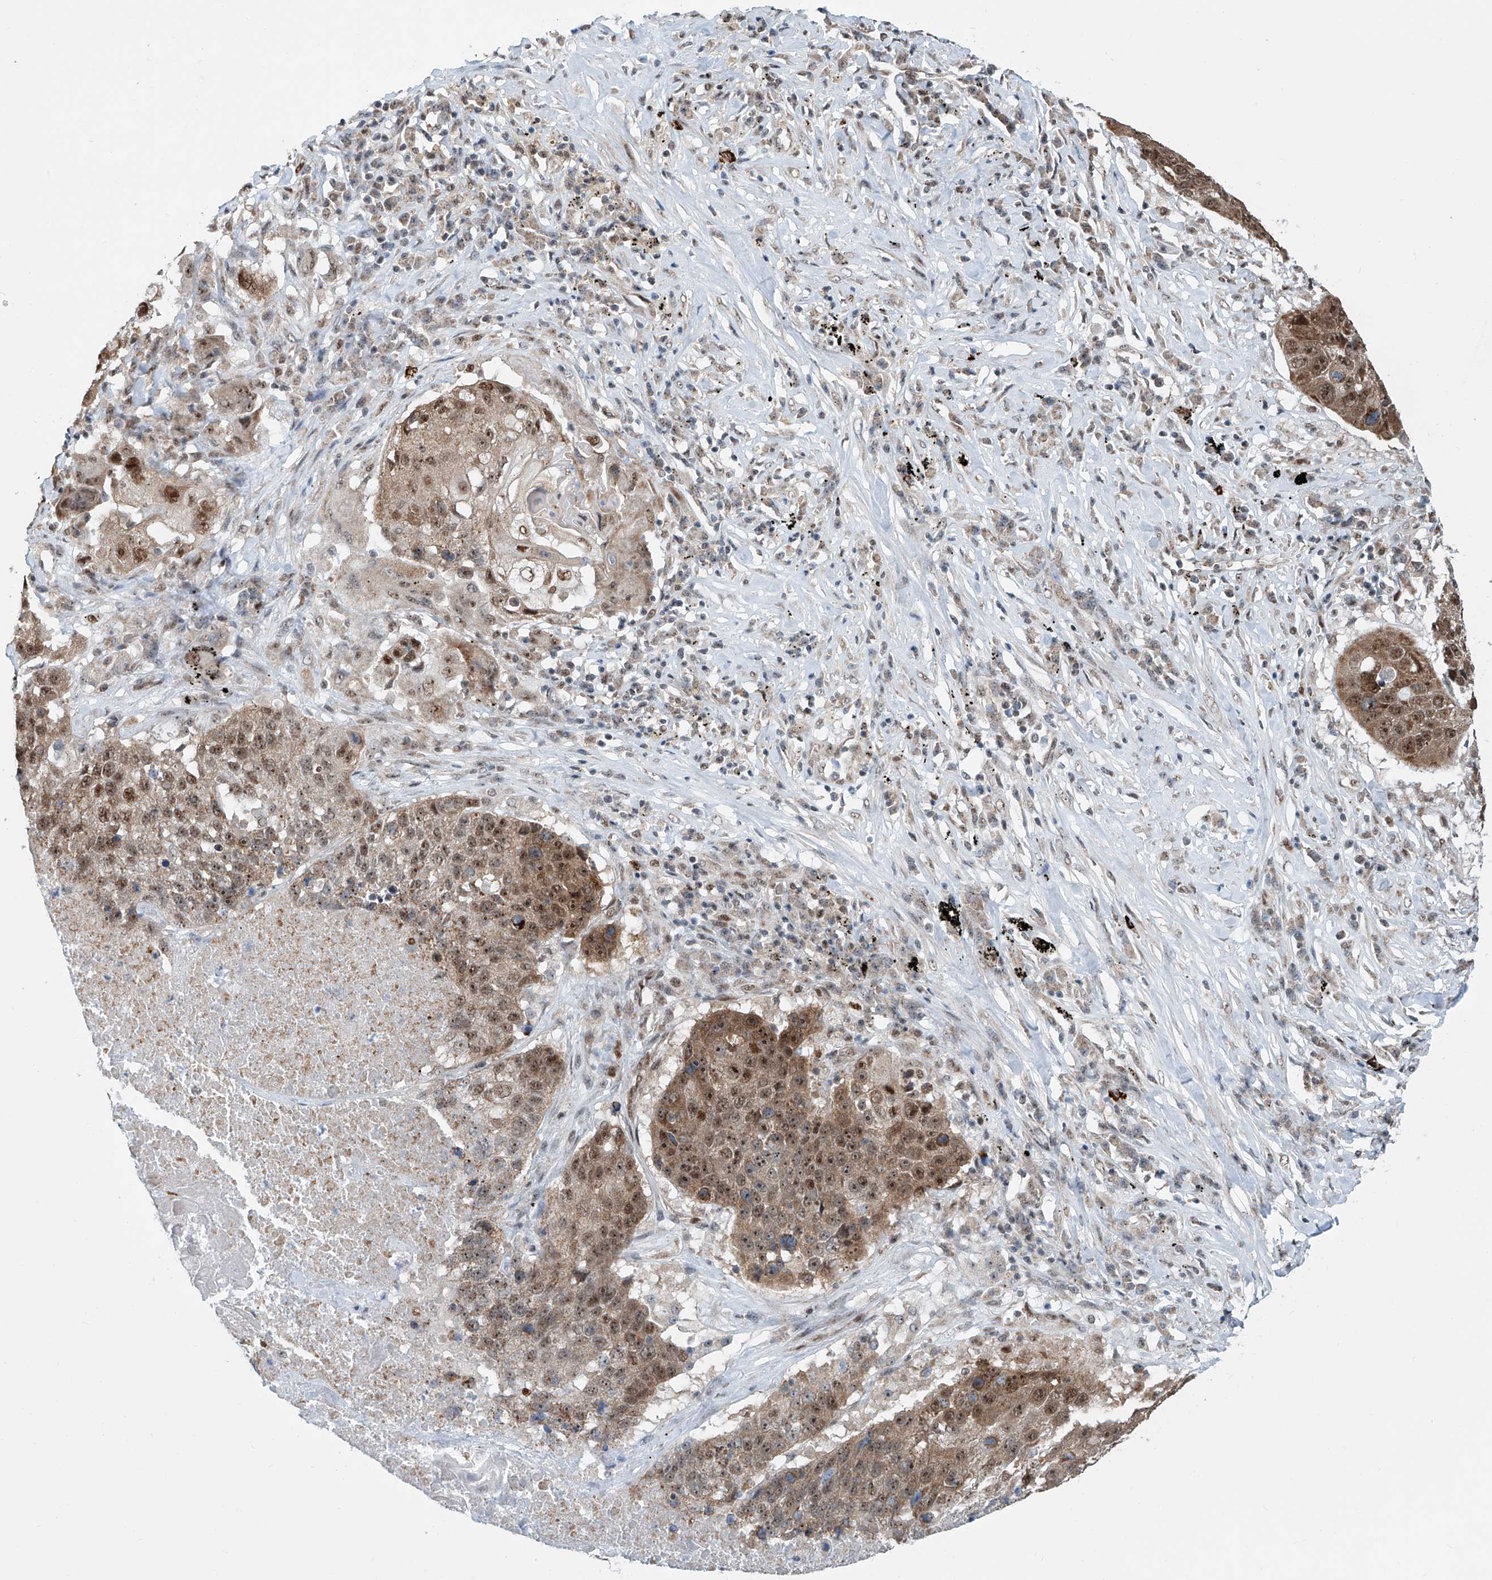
{"staining": {"intensity": "moderate", "quantity": ">75%", "location": "cytoplasmic/membranous,nuclear"}, "tissue": "lung cancer", "cell_type": "Tumor cells", "image_type": "cancer", "snomed": [{"axis": "morphology", "description": "Squamous cell carcinoma, NOS"}, {"axis": "topography", "description": "Lung"}], "caption": "IHC histopathology image of neoplastic tissue: human lung cancer stained using immunohistochemistry (IHC) shows medium levels of moderate protein expression localized specifically in the cytoplasmic/membranous and nuclear of tumor cells, appearing as a cytoplasmic/membranous and nuclear brown color.", "gene": "SDE2", "patient": {"sex": "male", "age": 61}}